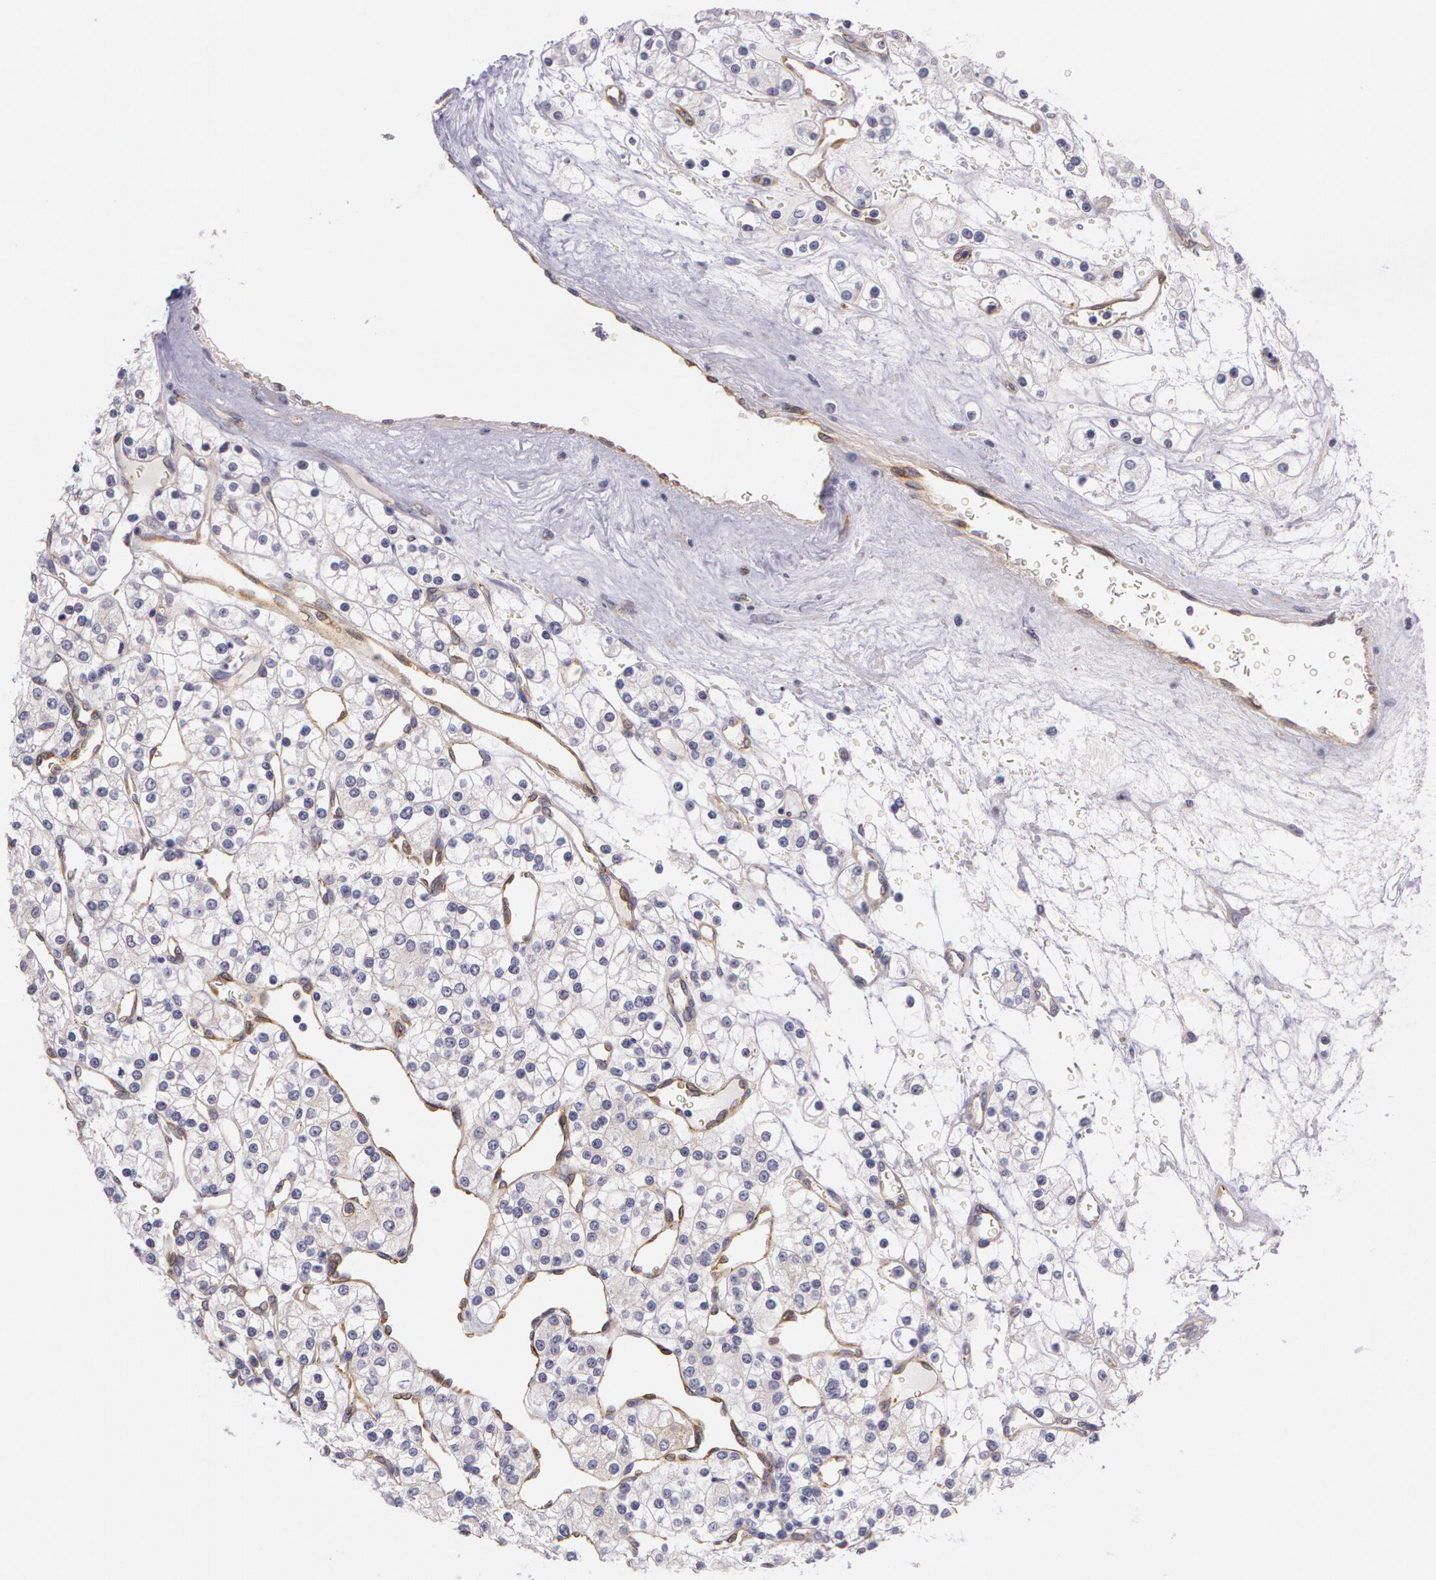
{"staining": {"intensity": "weak", "quantity": "25%-75%", "location": "cytoplasmic/membranous"}, "tissue": "renal cancer", "cell_type": "Tumor cells", "image_type": "cancer", "snomed": [{"axis": "morphology", "description": "Adenocarcinoma, NOS"}, {"axis": "topography", "description": "Kidney"}], "caption": "The immunohistochemical stain labels weak cytoplasmic/membranous expression in tumor cells of renal cancer (adenocarcinoma) tissue.", "gene": "APP", "patient": {"sex": "female", "age": 62}}